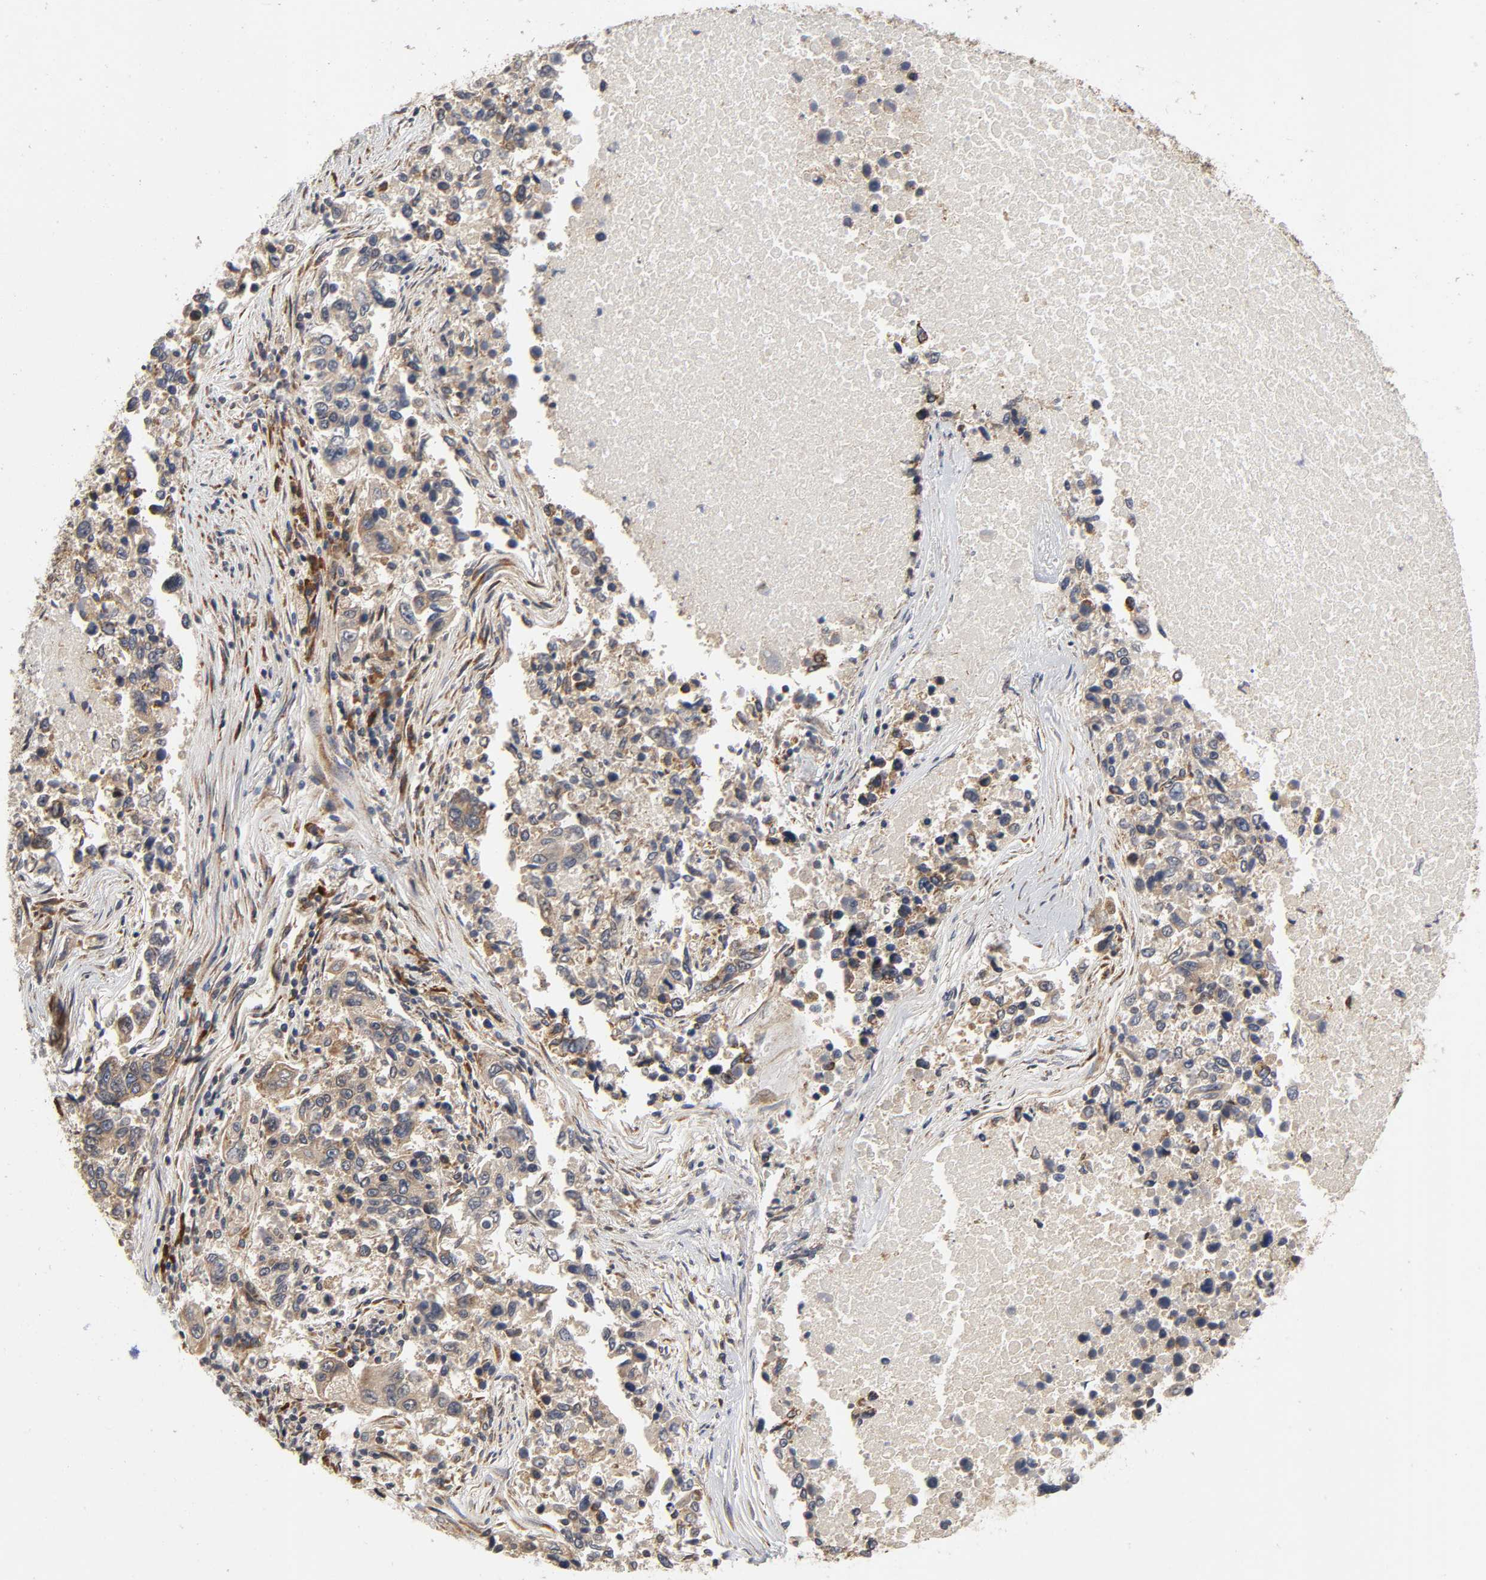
{"staining": {"intensity": "moderate", "quantity": ">75%", "location": "cytoplasmic/membranous"}, "tissue": "lung cancer", "cell_type": "Tumor cells", "image_type": "cancer", "snomed": [{"axis": "morphology", "description": "Adenocarcinoma, NOS"}, {"axis": "topography", "description": "Lung"}], "caption": "Human lung cancer stained for a protein (brown) exhibits moderate cytoplasmic/membranous positive expression in about >75% of tumor cells.", "gene": "SLC30A9", "patient": {"sex": "male", "age": 84}}